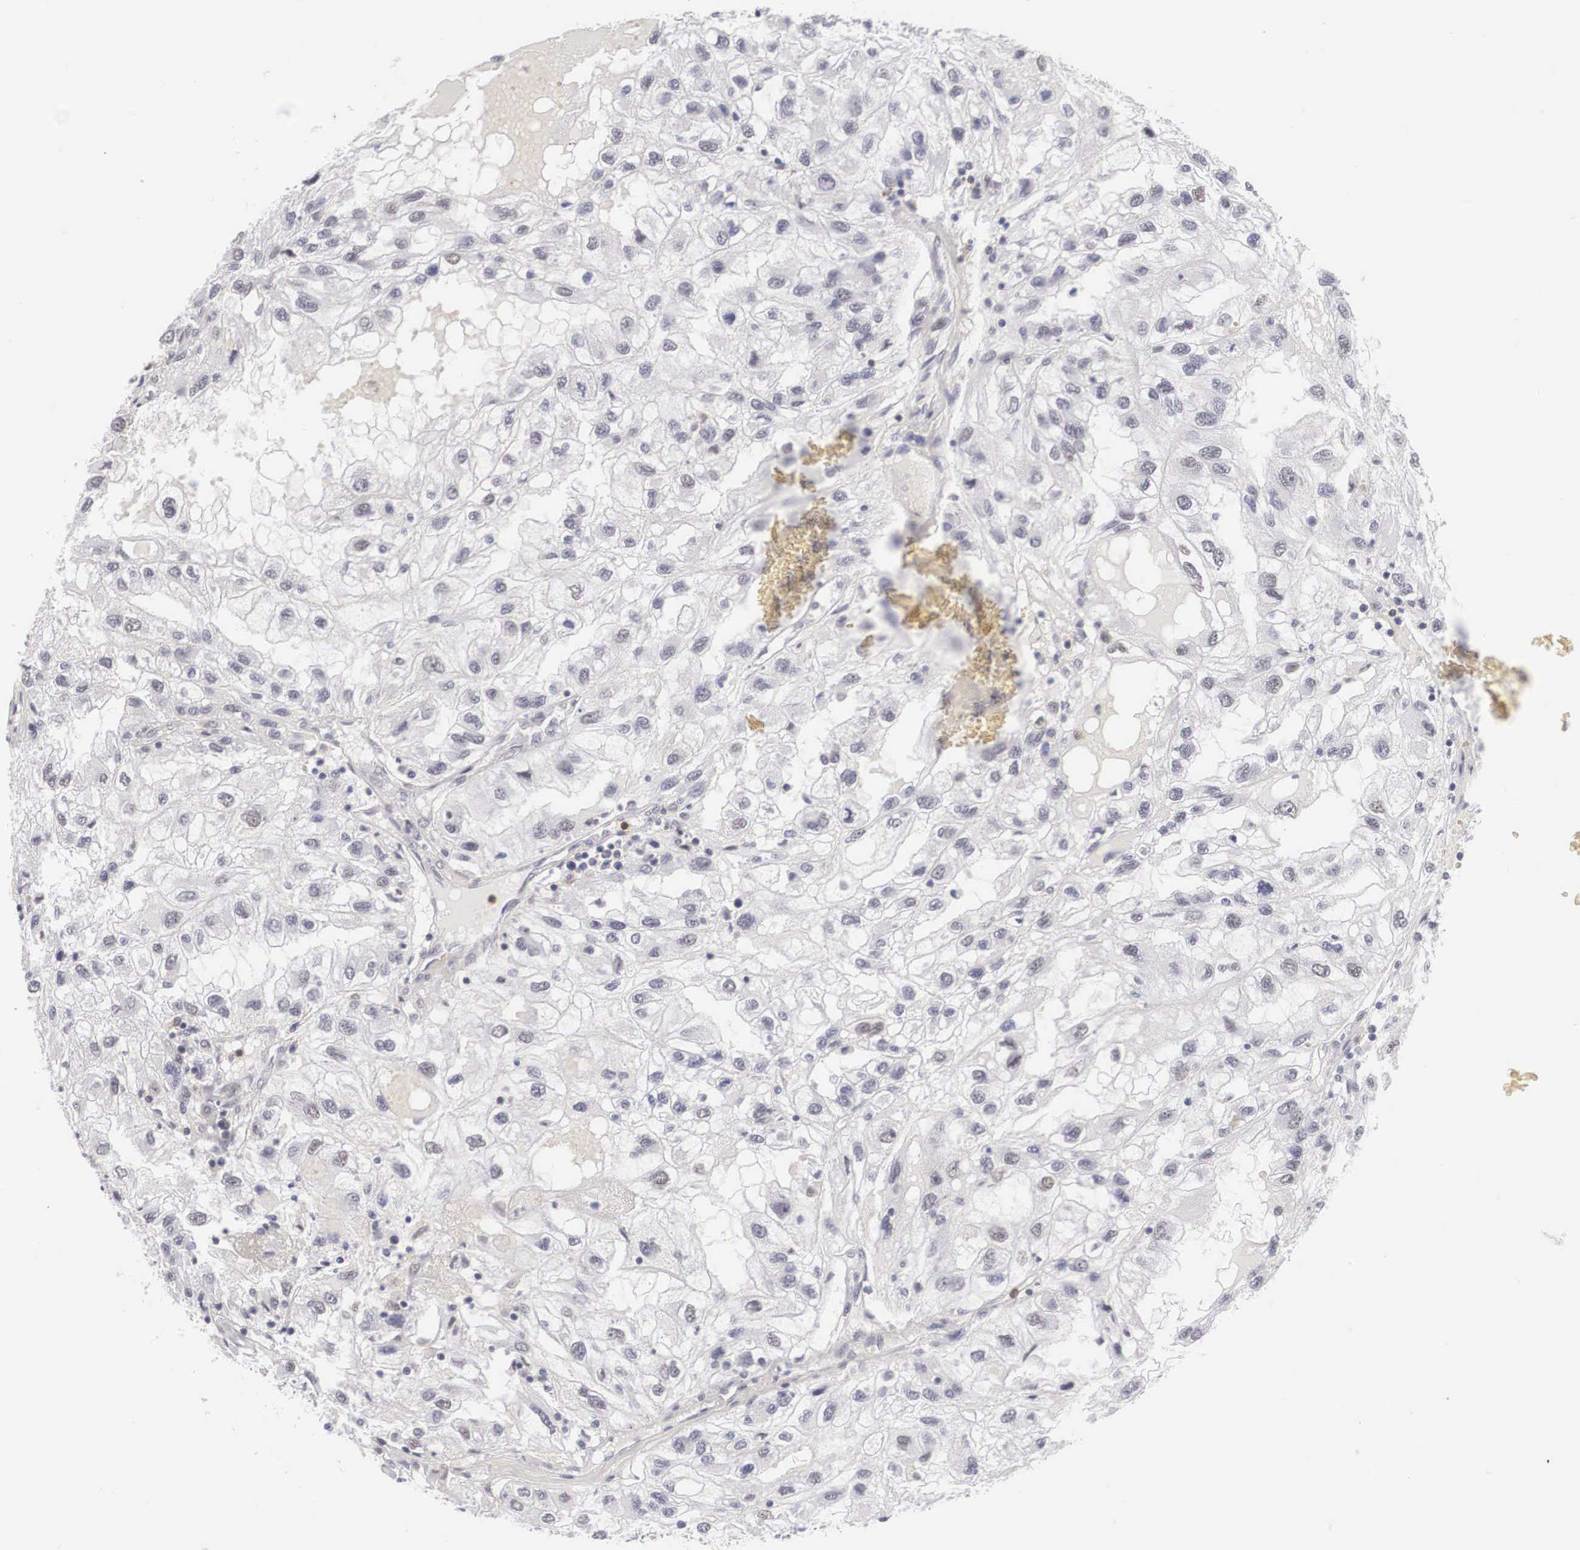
{"staining": {"intensity": "negative", "quantity": "none", "location": "none"}, "tissue": "renal cancer", "cell_type": "Tumor cells", "image_type": "cancer", "snomed": [{"axis": "morphology", "description": "Normal tissue, NOS"}, {"axis": "morphology", "description": "Adenocarcinoma, NOS"}, {"axis": "topography", "description": "Kidney"}], "caption": "Tumor cells are negative for brown protein staining in adenocarcinoma (renal). (DAB immunohistochemistry visualized using brightfield microscopy, high magnification).", "gene": "FAM47A", "patient": {"sex": "male", "age": 71}}